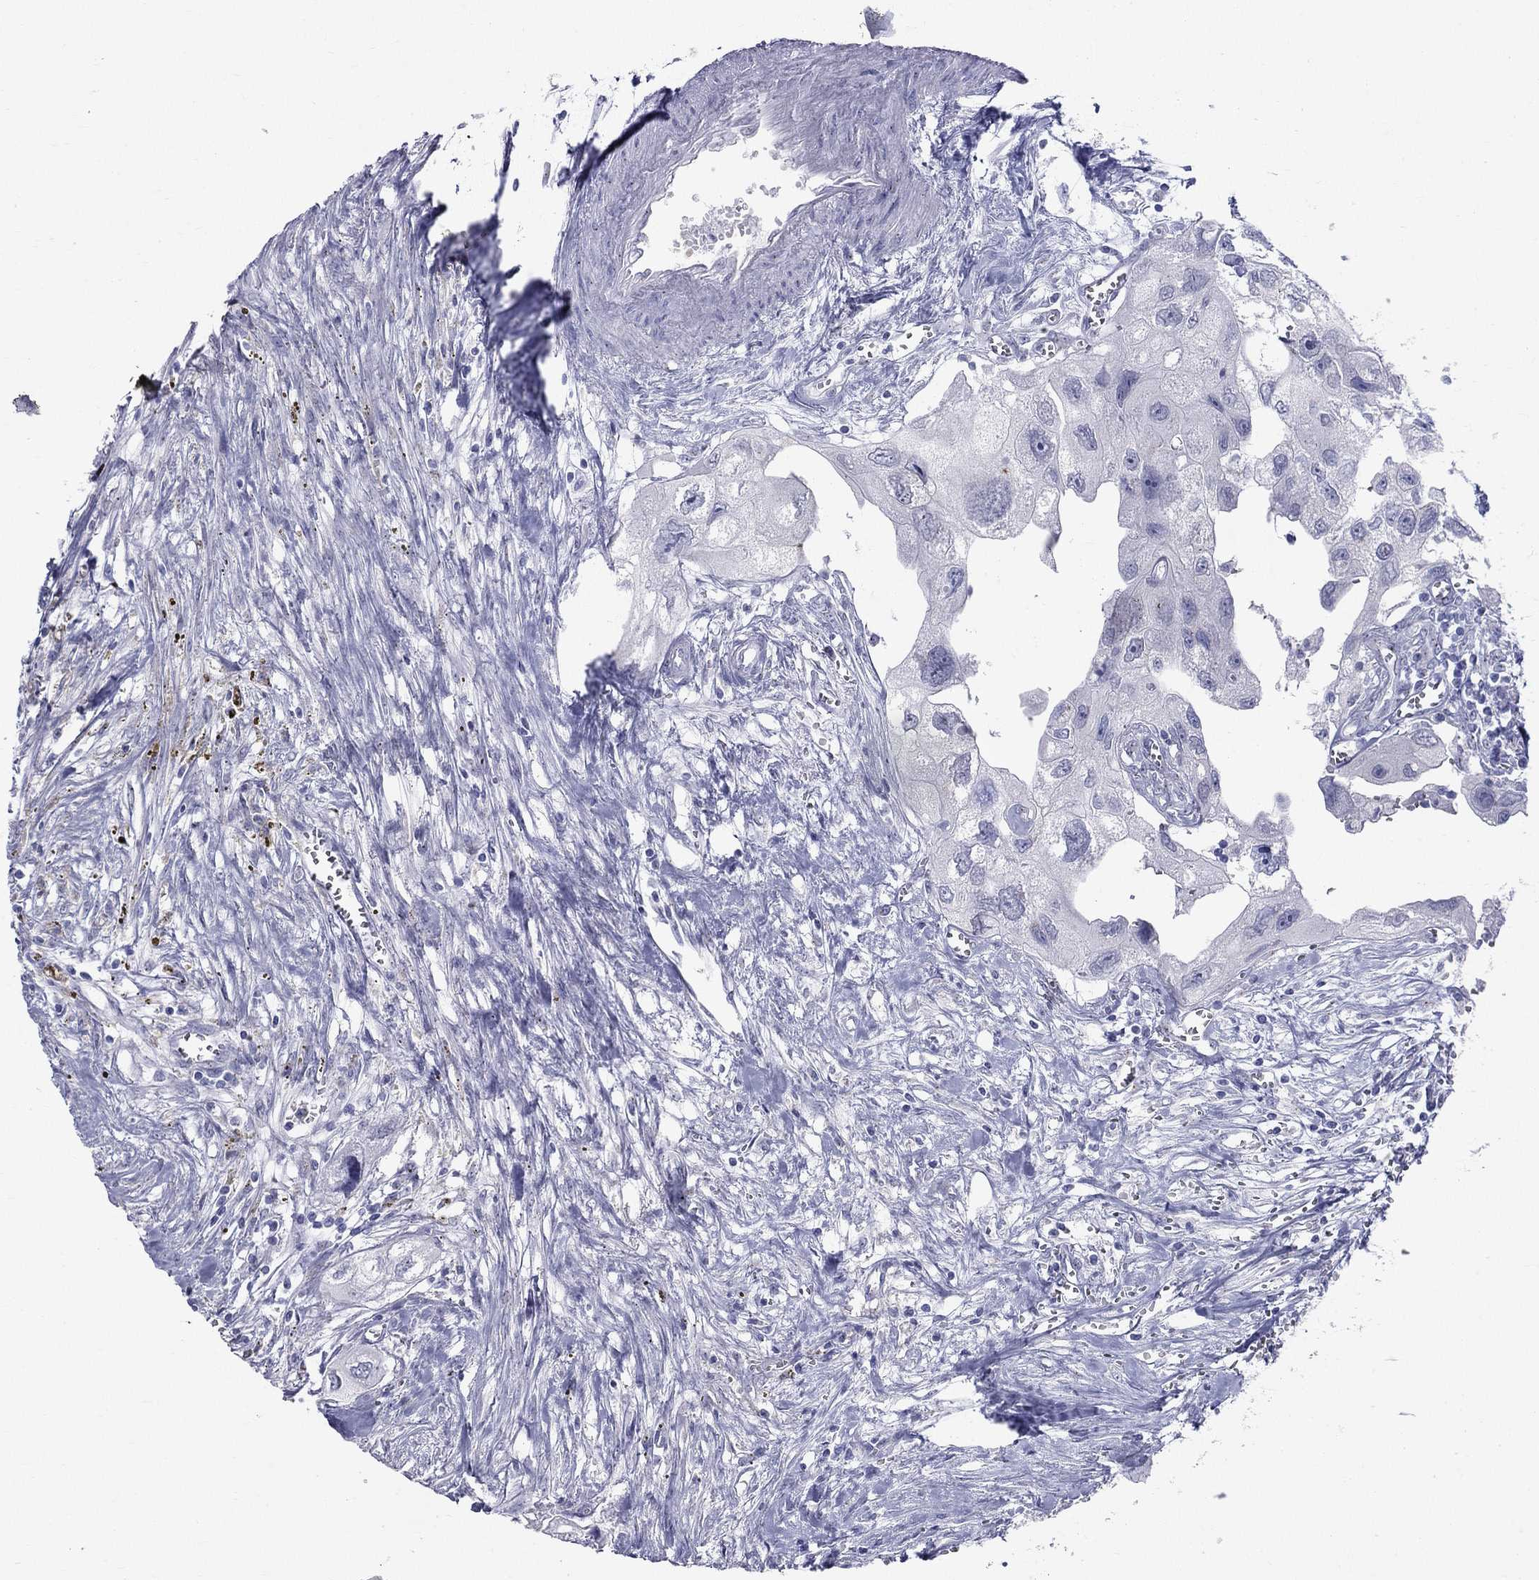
{"staining": {"intensity": "negative", "quantity": "none", "location": "none"}, "tissue": "urothelial cancer", "cell_type": "Tumor cells", "image_type": "cancer", "snomed": [{"axis": "morphology", "description": "Urothelial carcinoma, High grade"}, {"axis": "topography", "description": "Urinary bladder"}], "caption": "Immunohistochemistry (IHC) of urothelial cancer demonstrates no expression in tumor cells.", "gene": "CEP43", "patient": {"sex": "male", "age": 59}}